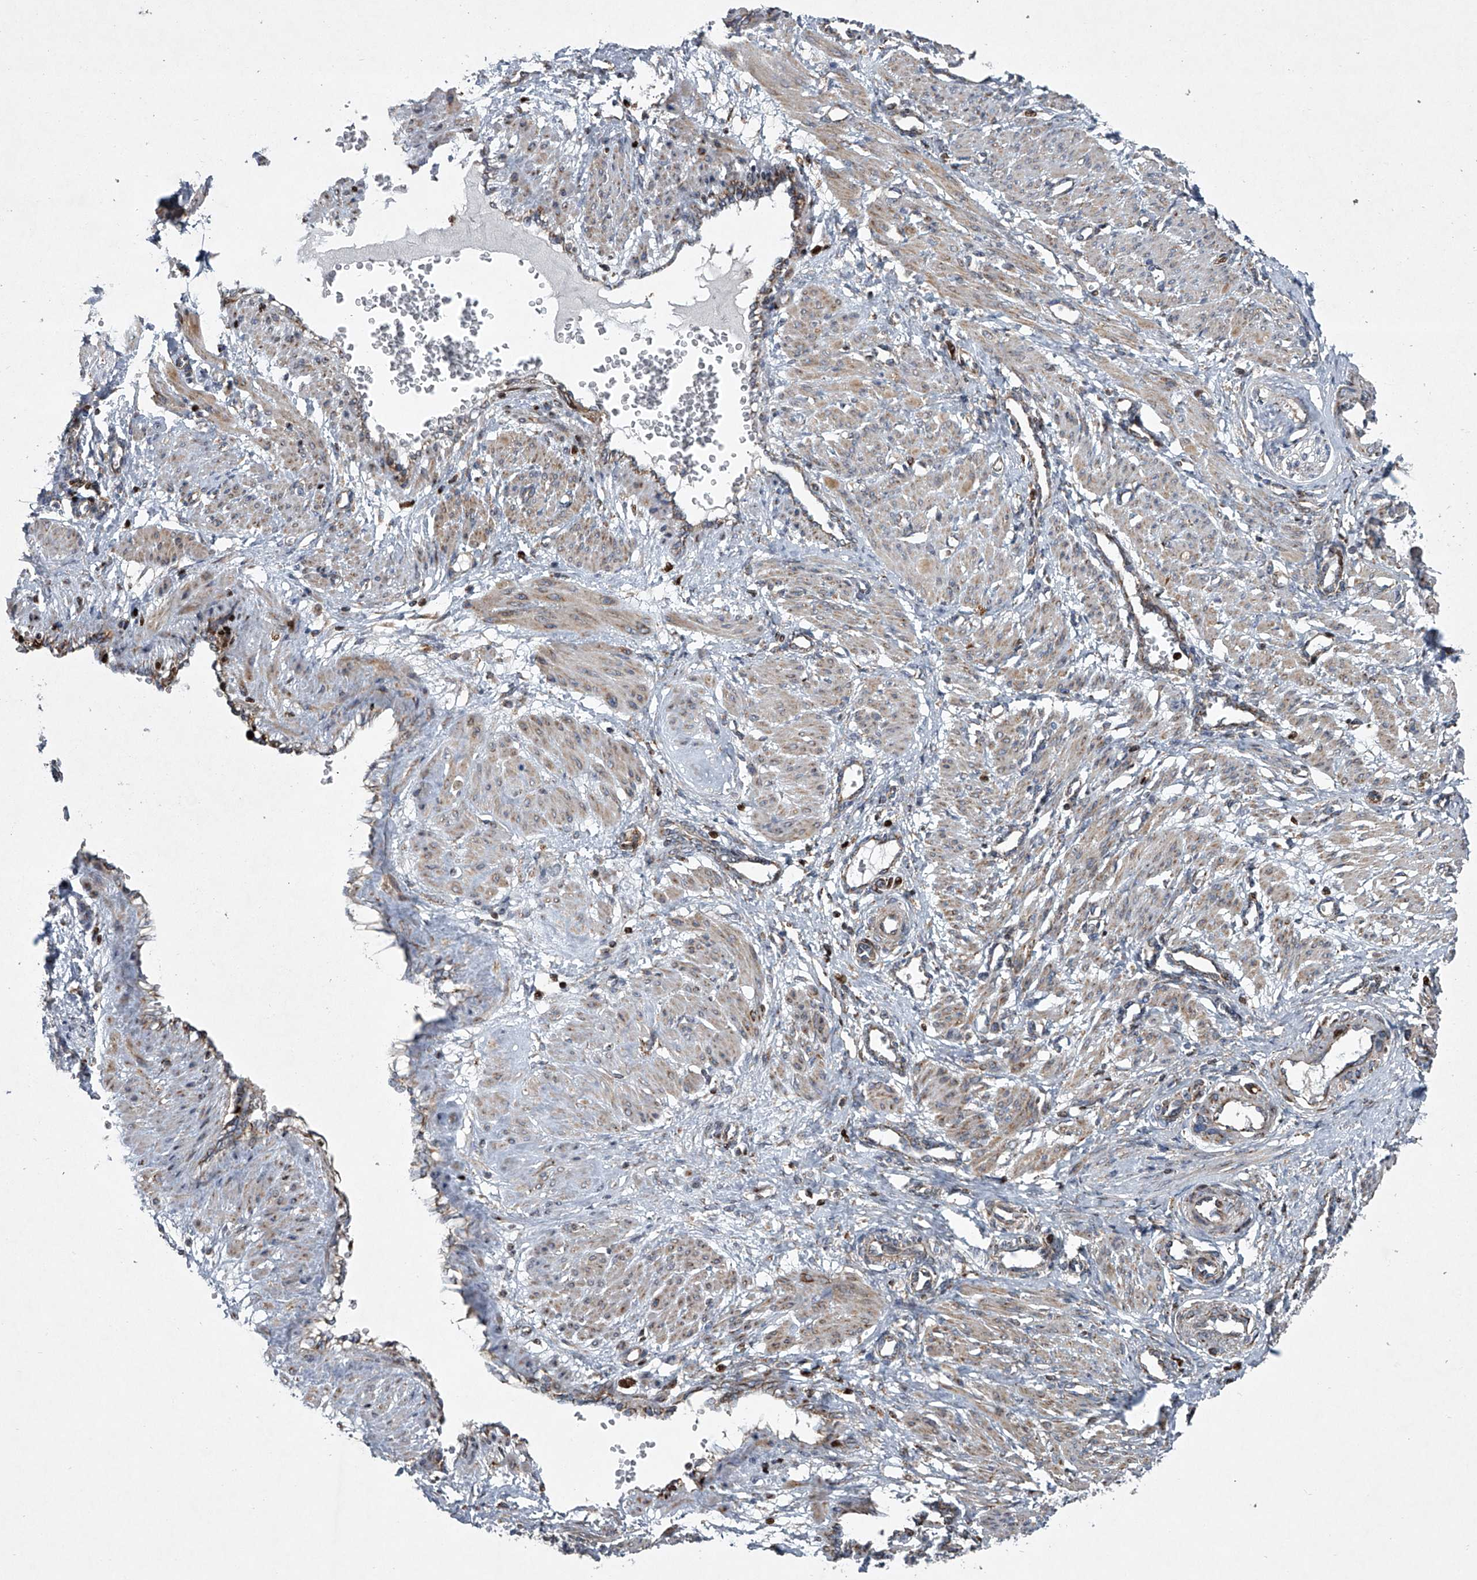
{"staining": {"intensity": "weak", "quantity": "25%-75%", "location": "cytoplasmic/membranous"}, "tissue": "smooth muscle", "cell_type": "Smooth muscle cells", "image_type": "normal", "snomed": [{"axis": "morphology", "description": "Normal tissue, NOS"}, {"axis": "topography", "description": "Endometrium"}], "caption": "Immunohistochemical staining of unremarkable smooth muscle reveals low levels of weak cytoplasmic/membranous staining in about 25%-75% of smooth muscle cells. Nuclei are stained in blue.", "gene": "STRADA", "patient": {"sex": "female", "age": 33}}